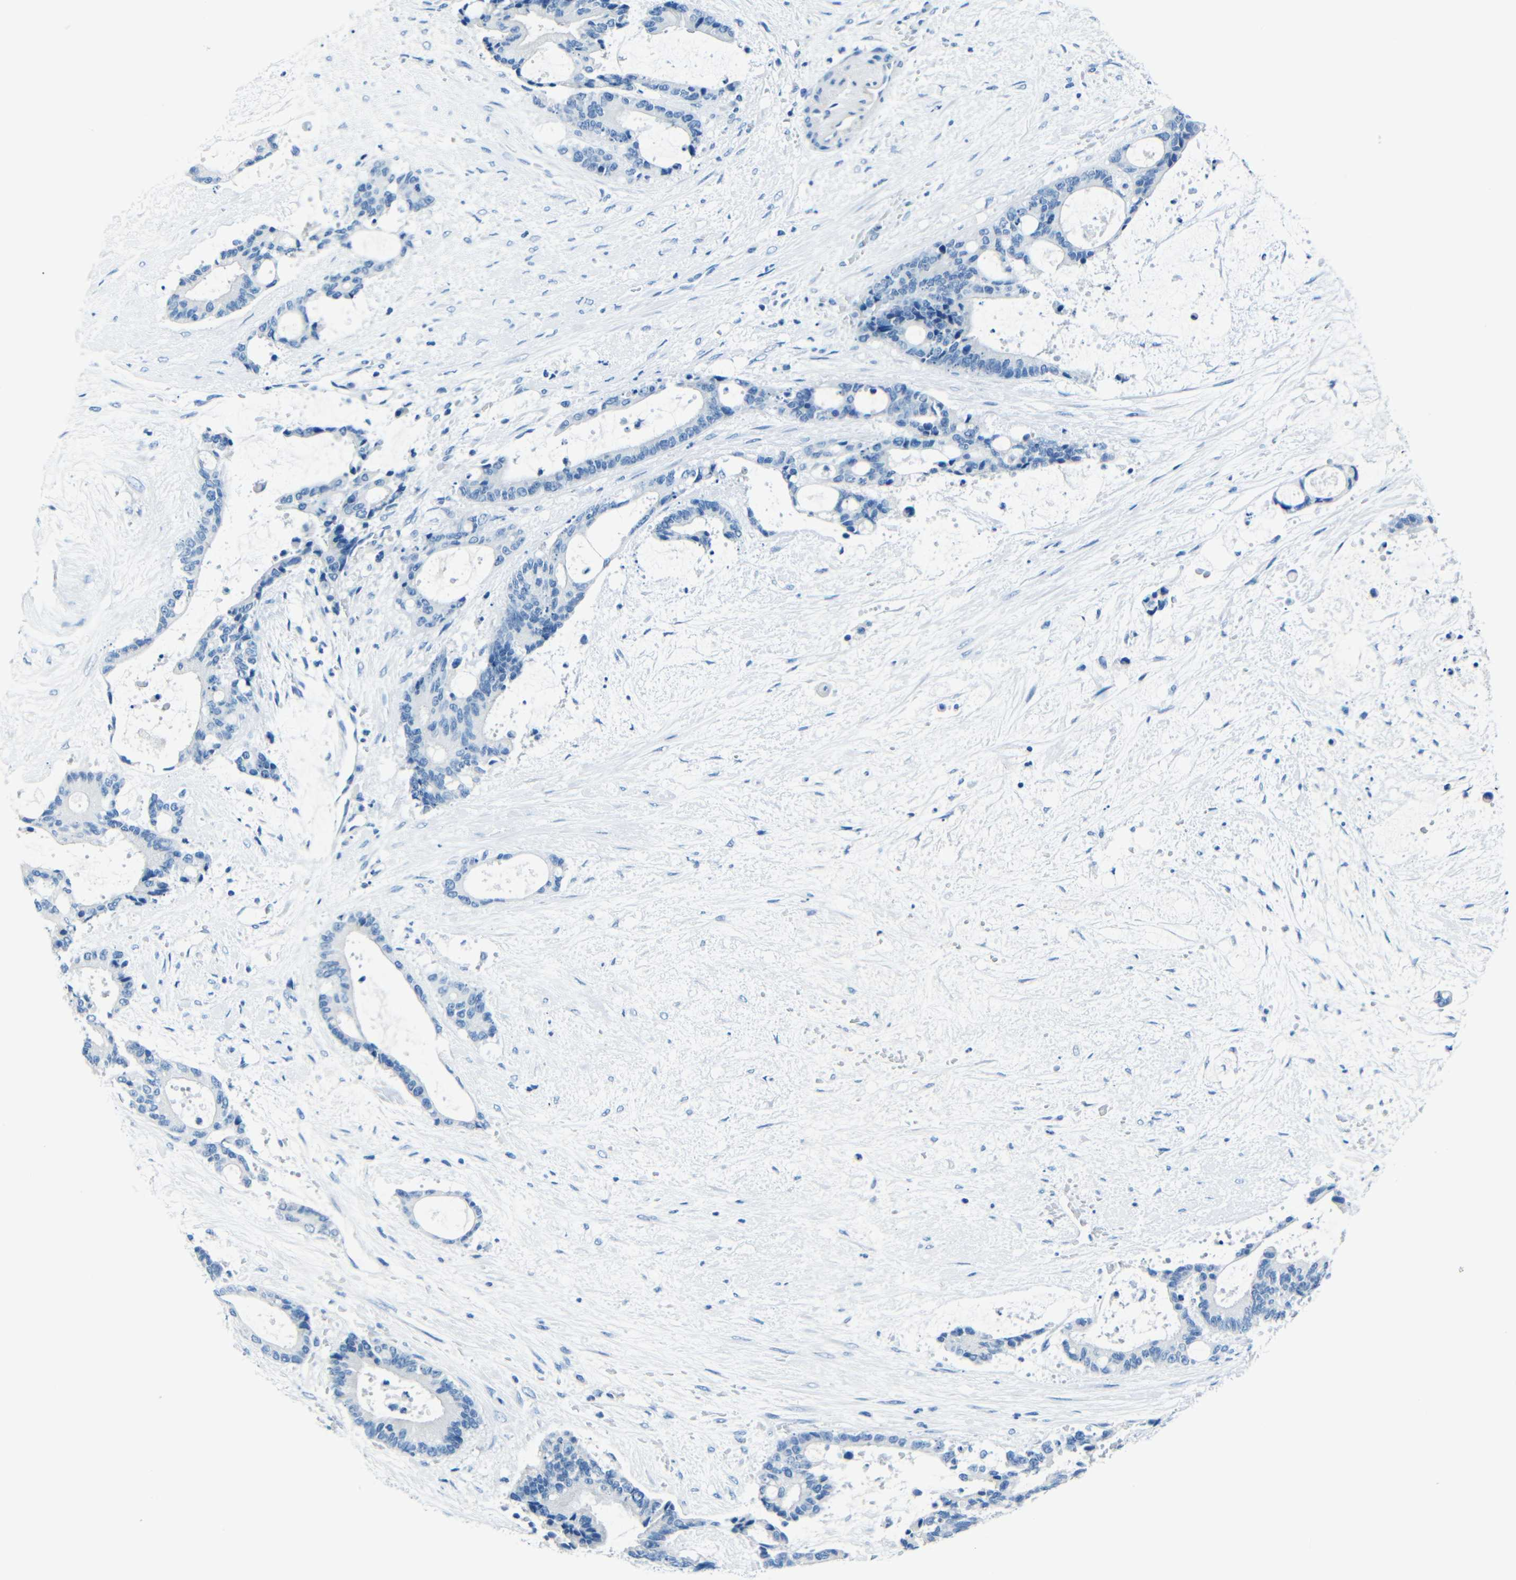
{"staining": {"intensity": "negative", "quantity": "none", "location": "none"}, "tissue": "liver cancer", "cell_type": "Tumor cells", "image_type": "cancer", "snomed": [{"axis": "morphology", "description": "Normal tissue, NOS"}, {"axis": "morphology", "description": "Cholangiocarcinoma"}, {"axis": "topography", "description": "Liver"}, {"axis": "topography", "description": "Peripheral nerve tissue"}], "caption": "Tumor cells are negative for protein expression in human liver cancer.", "gene": "FBN2", "patient": {"sex": "female", "age": 73}}